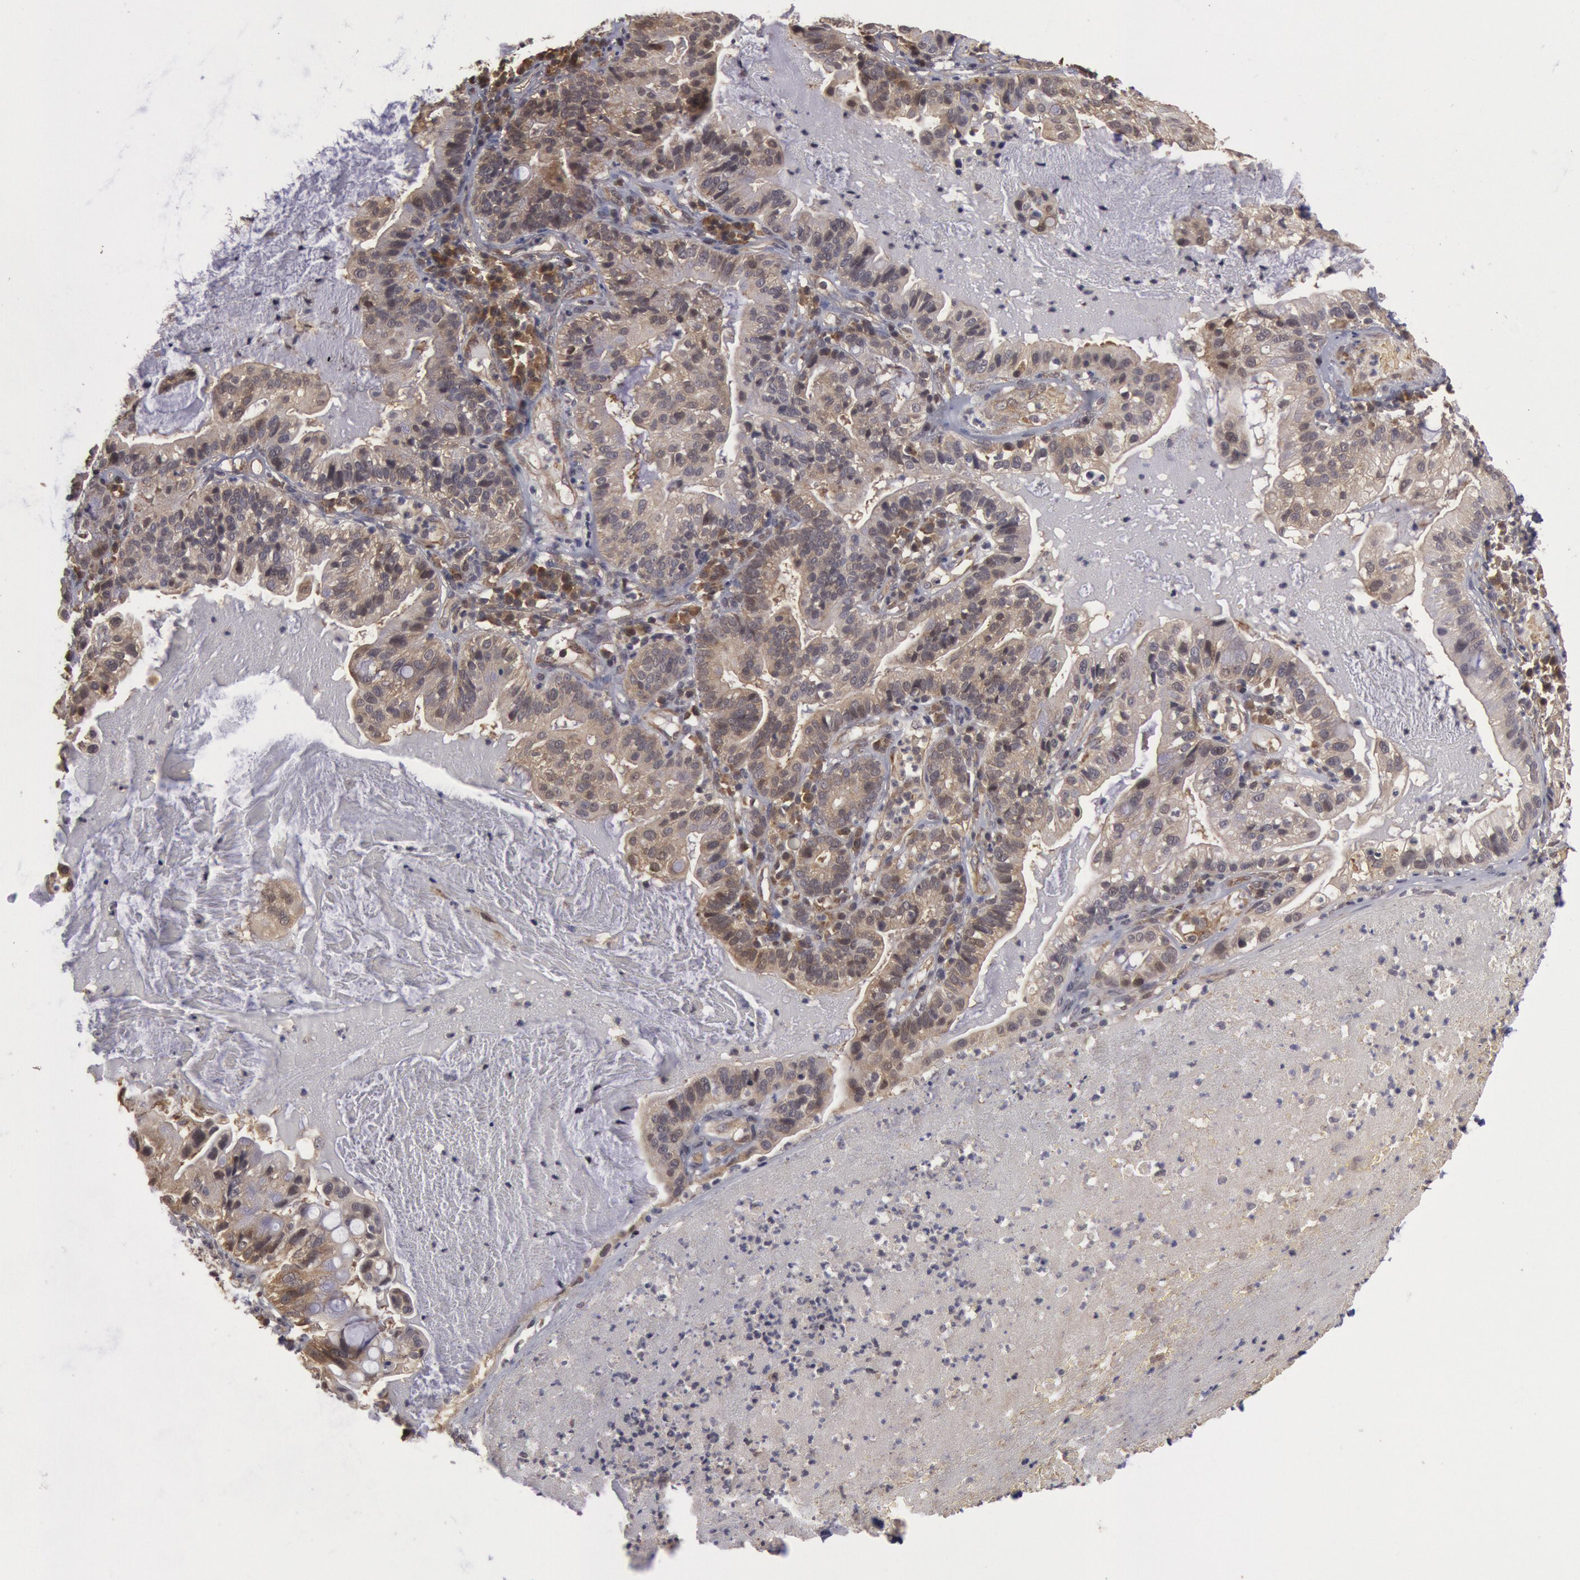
{"staining": {"intensity": "moderate", "quantity": "25%-75%", "location": "cytoplasmic/membranous"}, "tissue": "cervical cancer", "cell_type": "Tumor cells", "image_type": "cancer", "snomed": [{"axis": "morphology", "description": "Adenocarcinoma, NOS"}, {"axis": "topography", "description": "Cervix"}], "caption": "A histopathology image of human cervical cancer stained for a protein displays moderate cytoplasmic/membranous brown staining in tumor cells.", "gene": "USP14", "patient": {"sex": "female", "age": 41}}